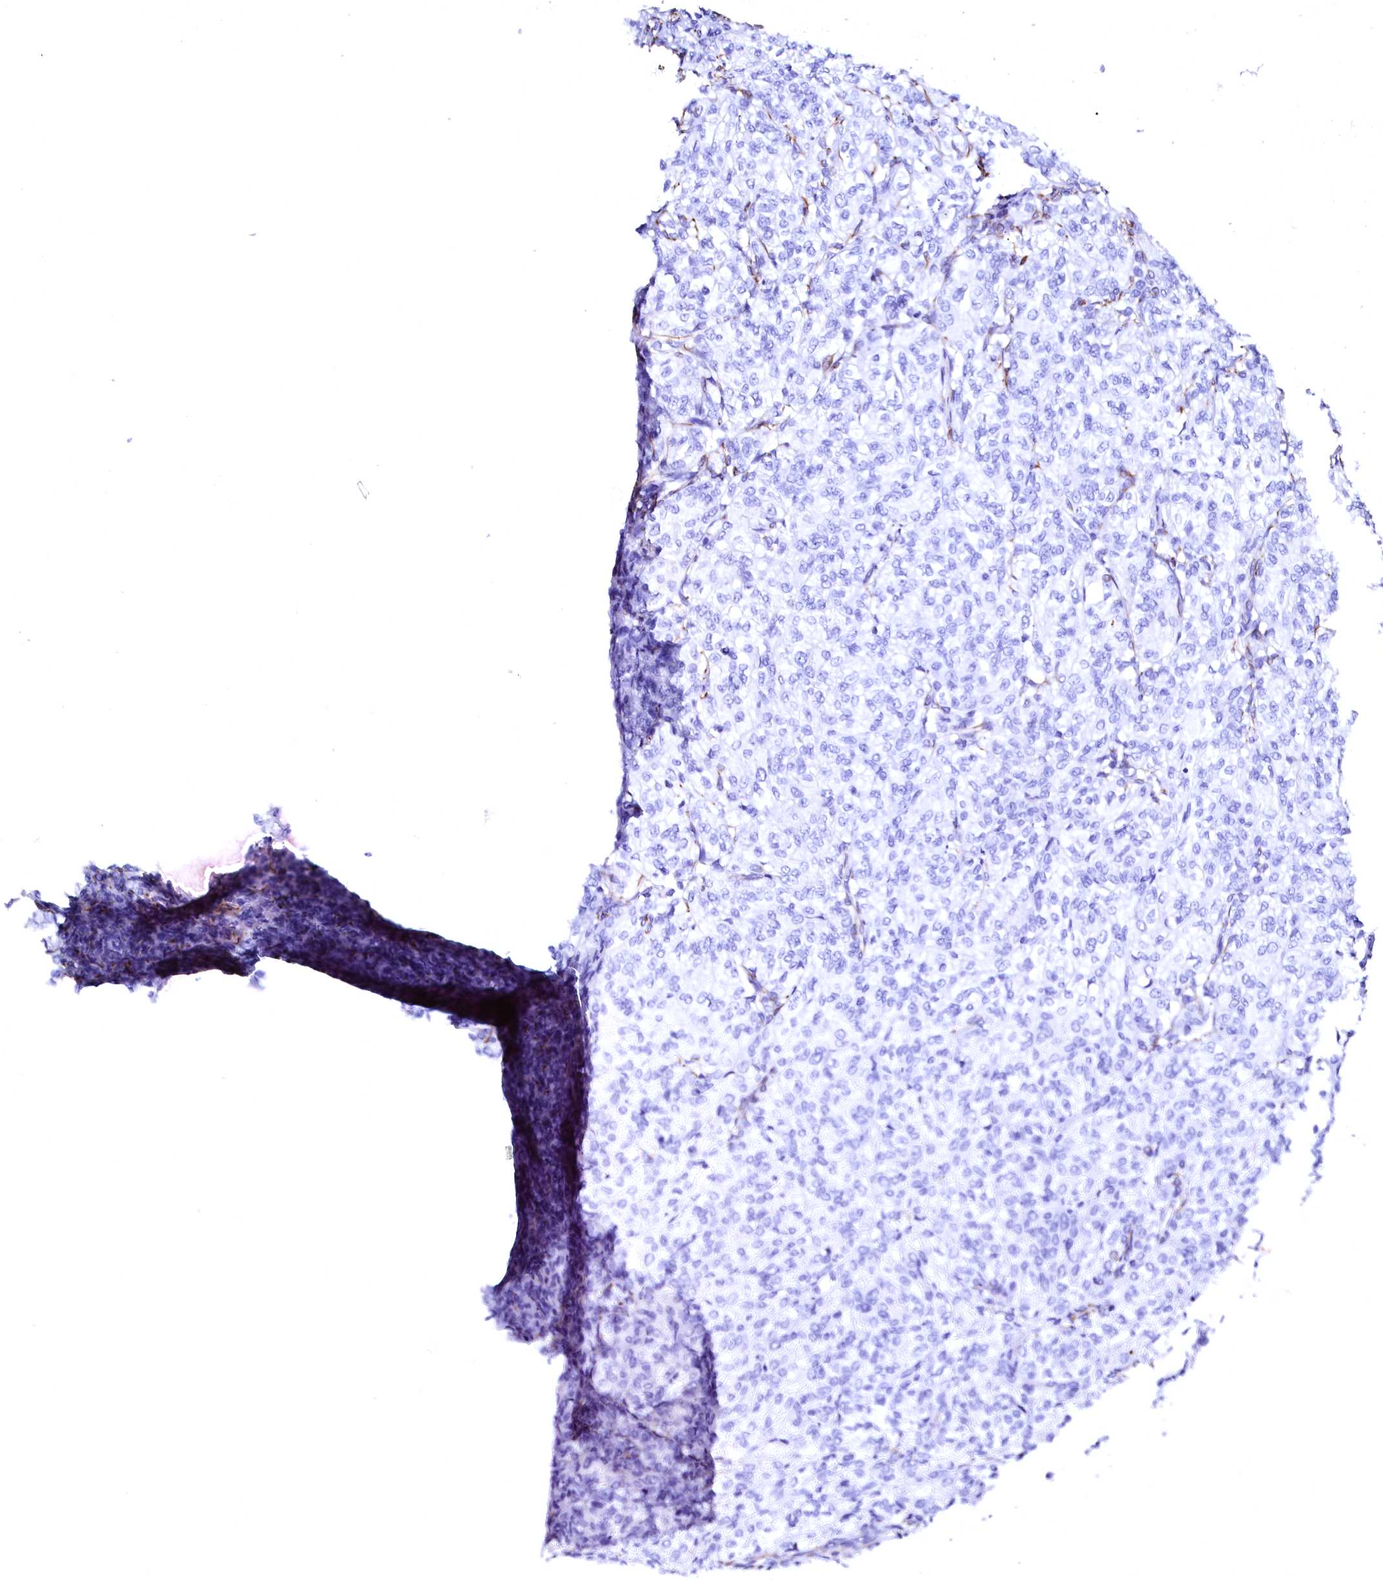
{"staining": {"intensity": "negative", "quantity": "none", "location": "none"}, "tissue": "renal cancer", "cell_type": "Tumor cells", "image_type": "cancer", "snomed": [{"axis": "morphology", "description": "Adenocarcinoma, NOS"}, {"axis": "topography", "description": "Kidney"}], "caption": "The IHC image has no significant staining in tumor cells of renal cancer (adenocarcinoma) tissue. (Stains: DAB IHC with hematoxylin counter stain, Microscopy: brightfield microscopy at high magnification).", "gene": "SFR1", "patient": {"sex": "male", "age": 77}}